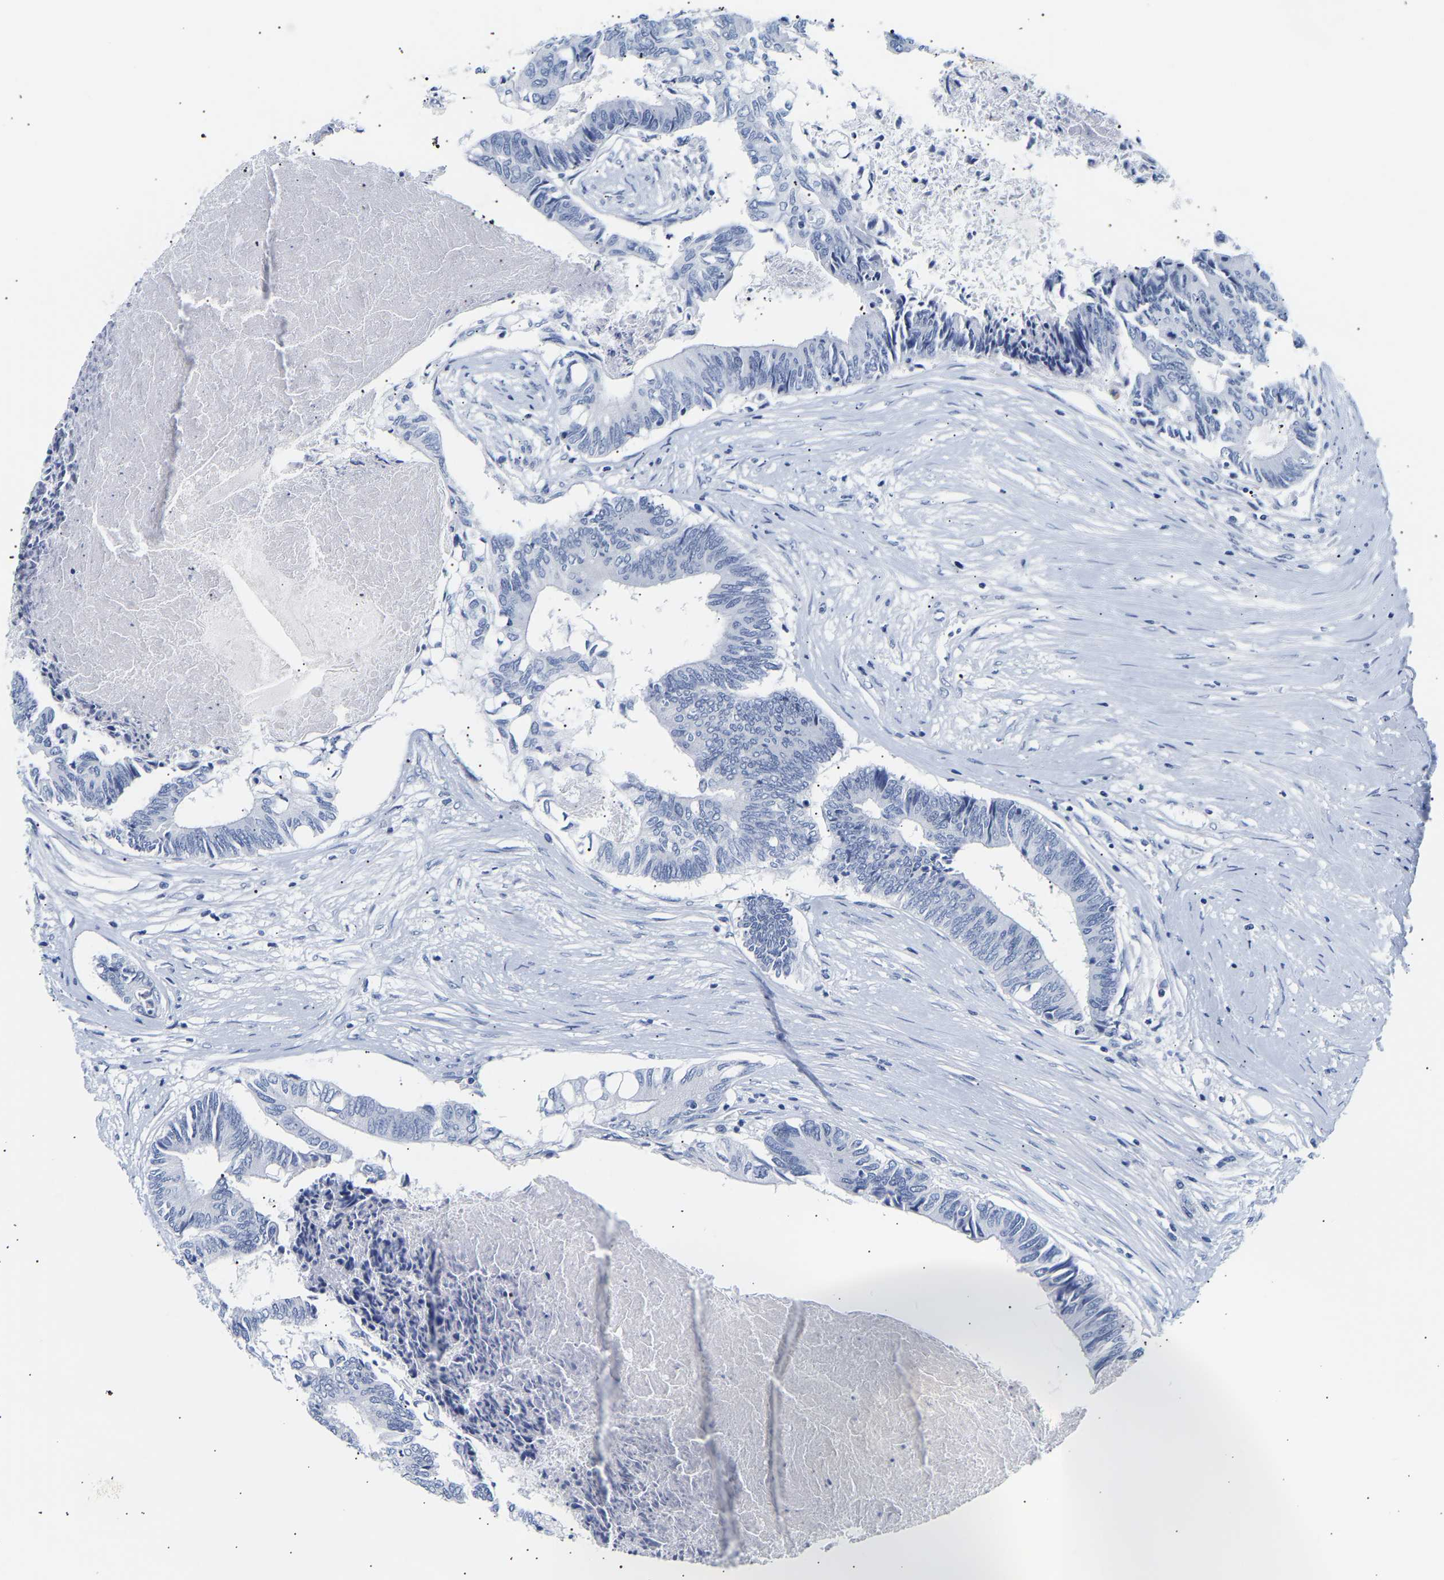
{"staining": {"intensity": "negative", "quantity": "none", "location": "none"}, "tissue": "colorectal cancer", "cell_type": "Tumor cells", "image_type": "cancer", "snomed": [{"axis": "morphology", "description": "Adenocarcinoma, NOS"}, {"axis": "topography", "description": "Rectum"}], "caption": "Immunohistochemistry micrograph of neoplastic tissue: human colorectal cancer (adenocarcinoma) stained with DAB (3,3'-diaminobenzidine) exhibits no significant protein staining in tumor cells.", "gene": "SPINK2", "patient": {"sex": "male", "age": 63}}